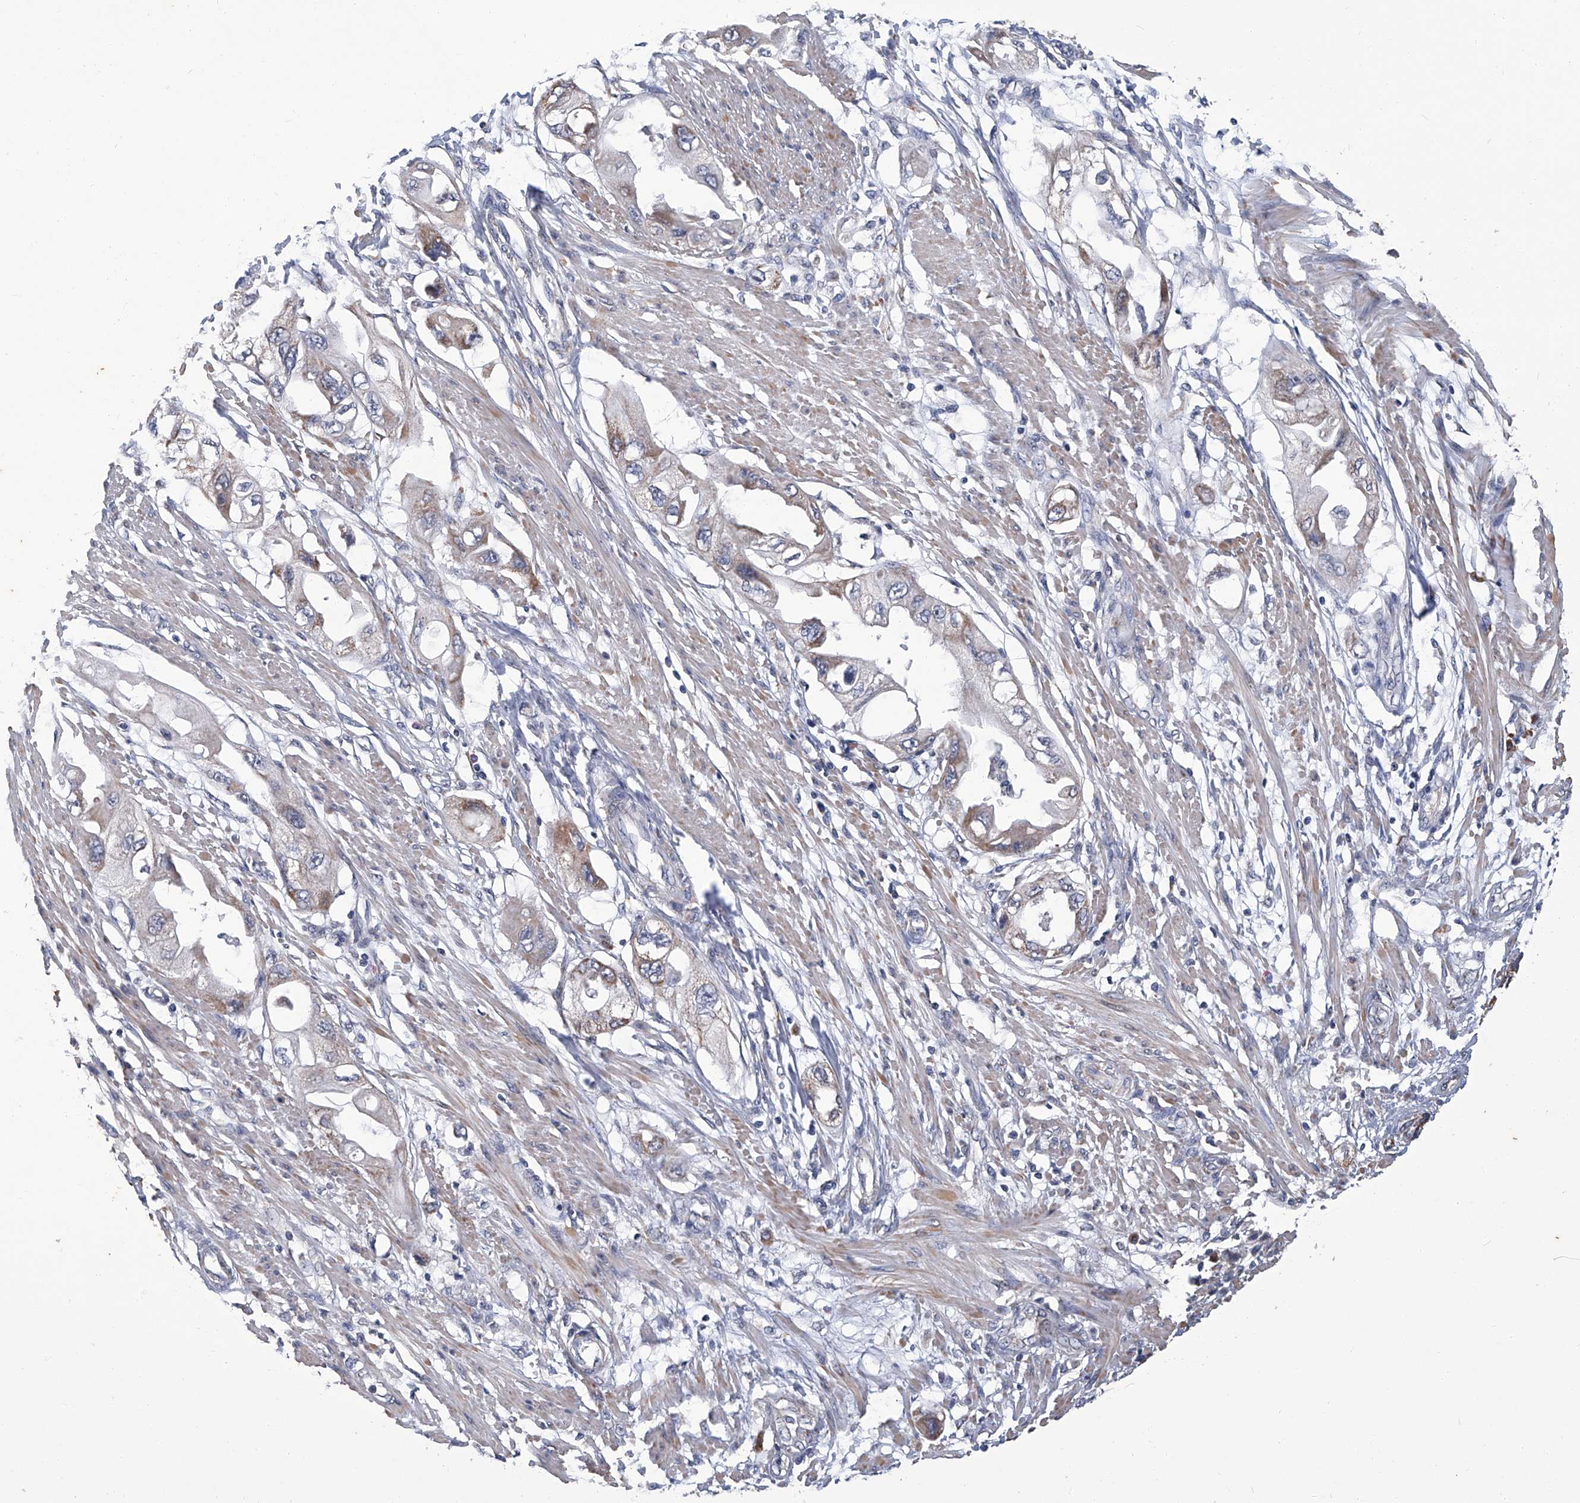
{"staining": {"intensity": "moderate", "quantity": "25%-75%", "location": "cytoplasmic/membranous"}, "tissue": "endometrial cancer", "cell_type": "Tumor cells", "image_type": "cancer", "snomed": [{"axis": "morphology", "description": "Adenocarcinoma, NOS"}, {"axis": "topography", "description": "Endometrium"}], "caption": "Endometrial cancer (adenocarcinoma) stained with DAB (3,3'-diaminobenzidine) IHC exhibits medium levels of moderate cytoplasmic/membranous expression in about 25%-75% of tumor cells.", "gene": "OAT", "patient": {"sex": "female", "age": 67}}